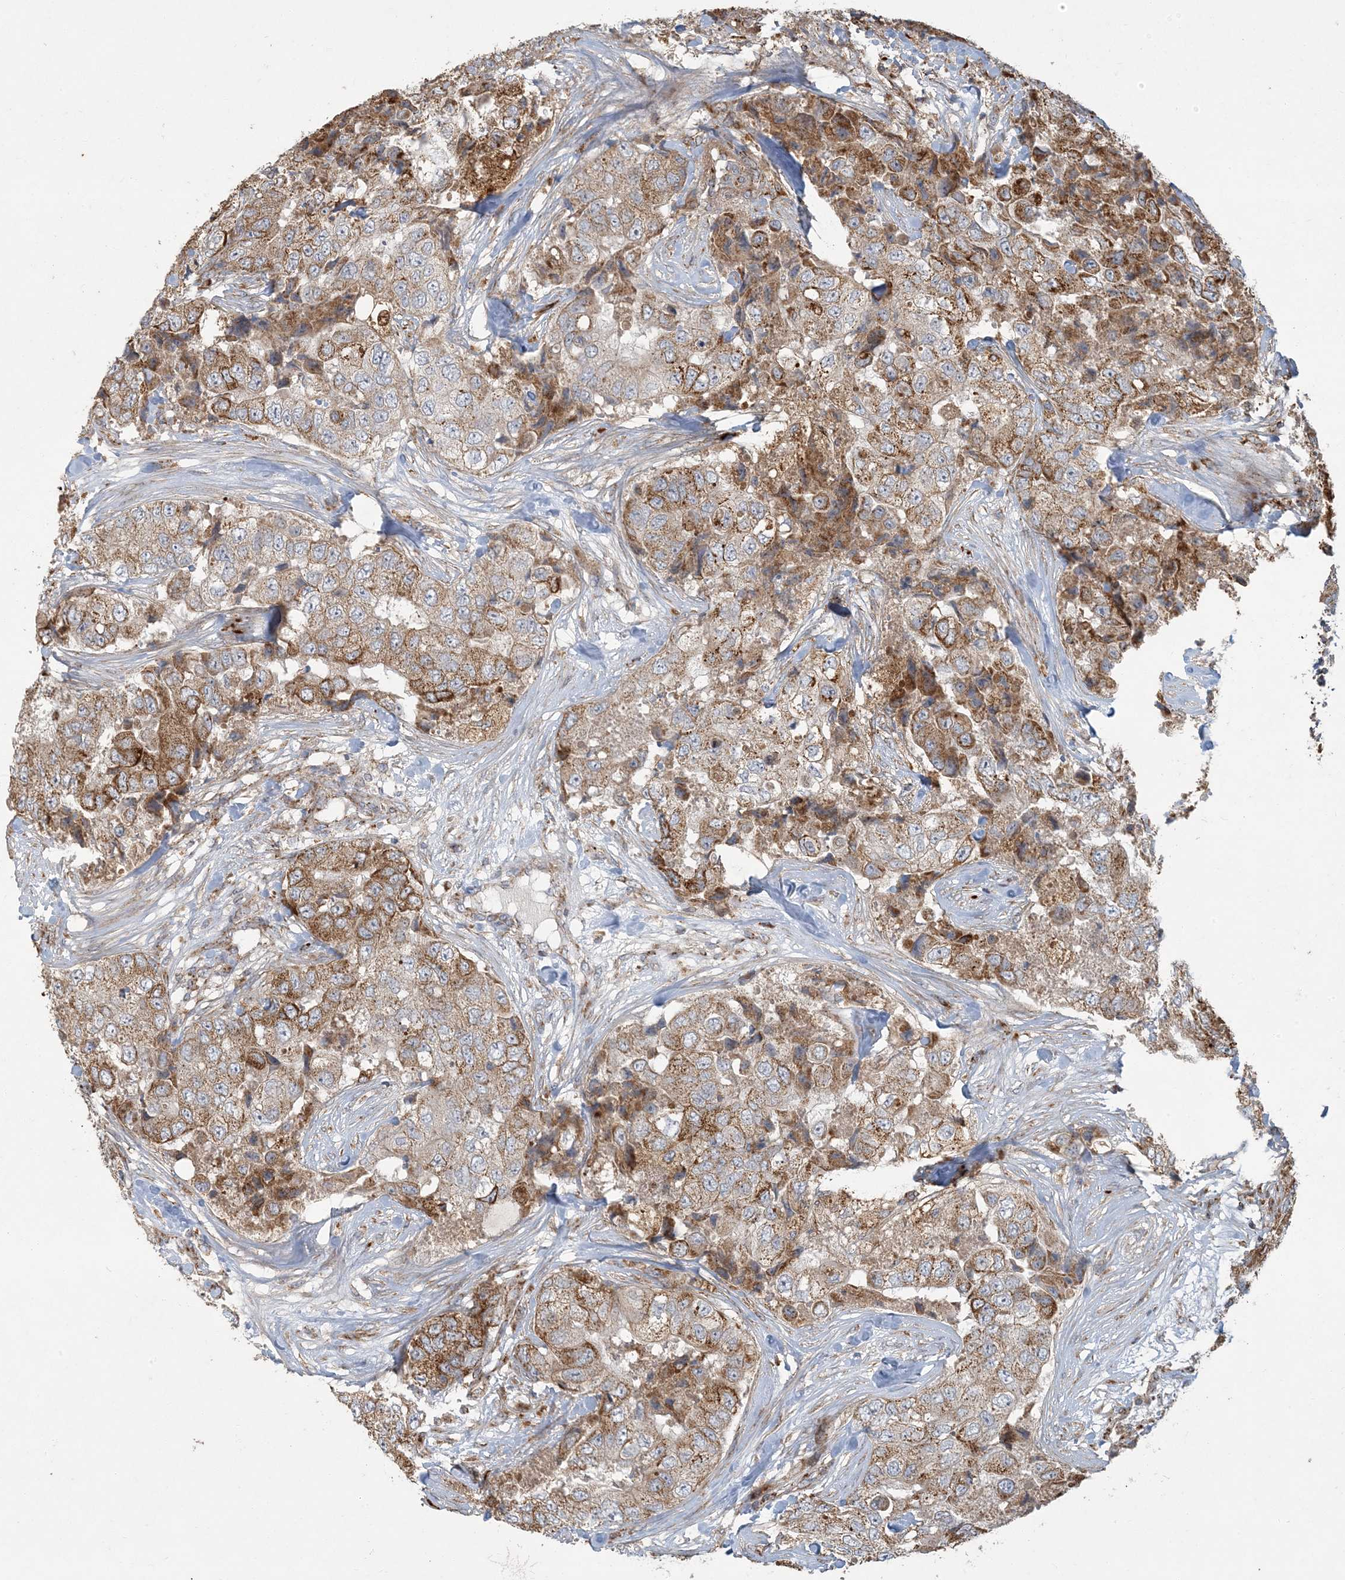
{"staining": {"intensity": "moderate", "quantity": ">75%", "location": "cytoplasmic/membranous"}, "tissue": "breast cancer", "cell_type": "Tumor cells", "image_type": "cancer", "snomed": [{"axis": "morphology", "description": "Duct carcinoma"}, {"axis": "topography", "description": "Breast"}], "caption": "Protein analysis of intraductal carcinoma (breast) tissue demonstrates moderate cytoplasmic/membranous positivity in approximately >75% of tumor cells. (Stains: DAB (3,3'-diaminobenzidine) in brown, nuclei in blue, Microscopy: brightfield microscopy at high magnification).", "gene": "LTN1", "patient": {"sex": "female", "age": 62}}